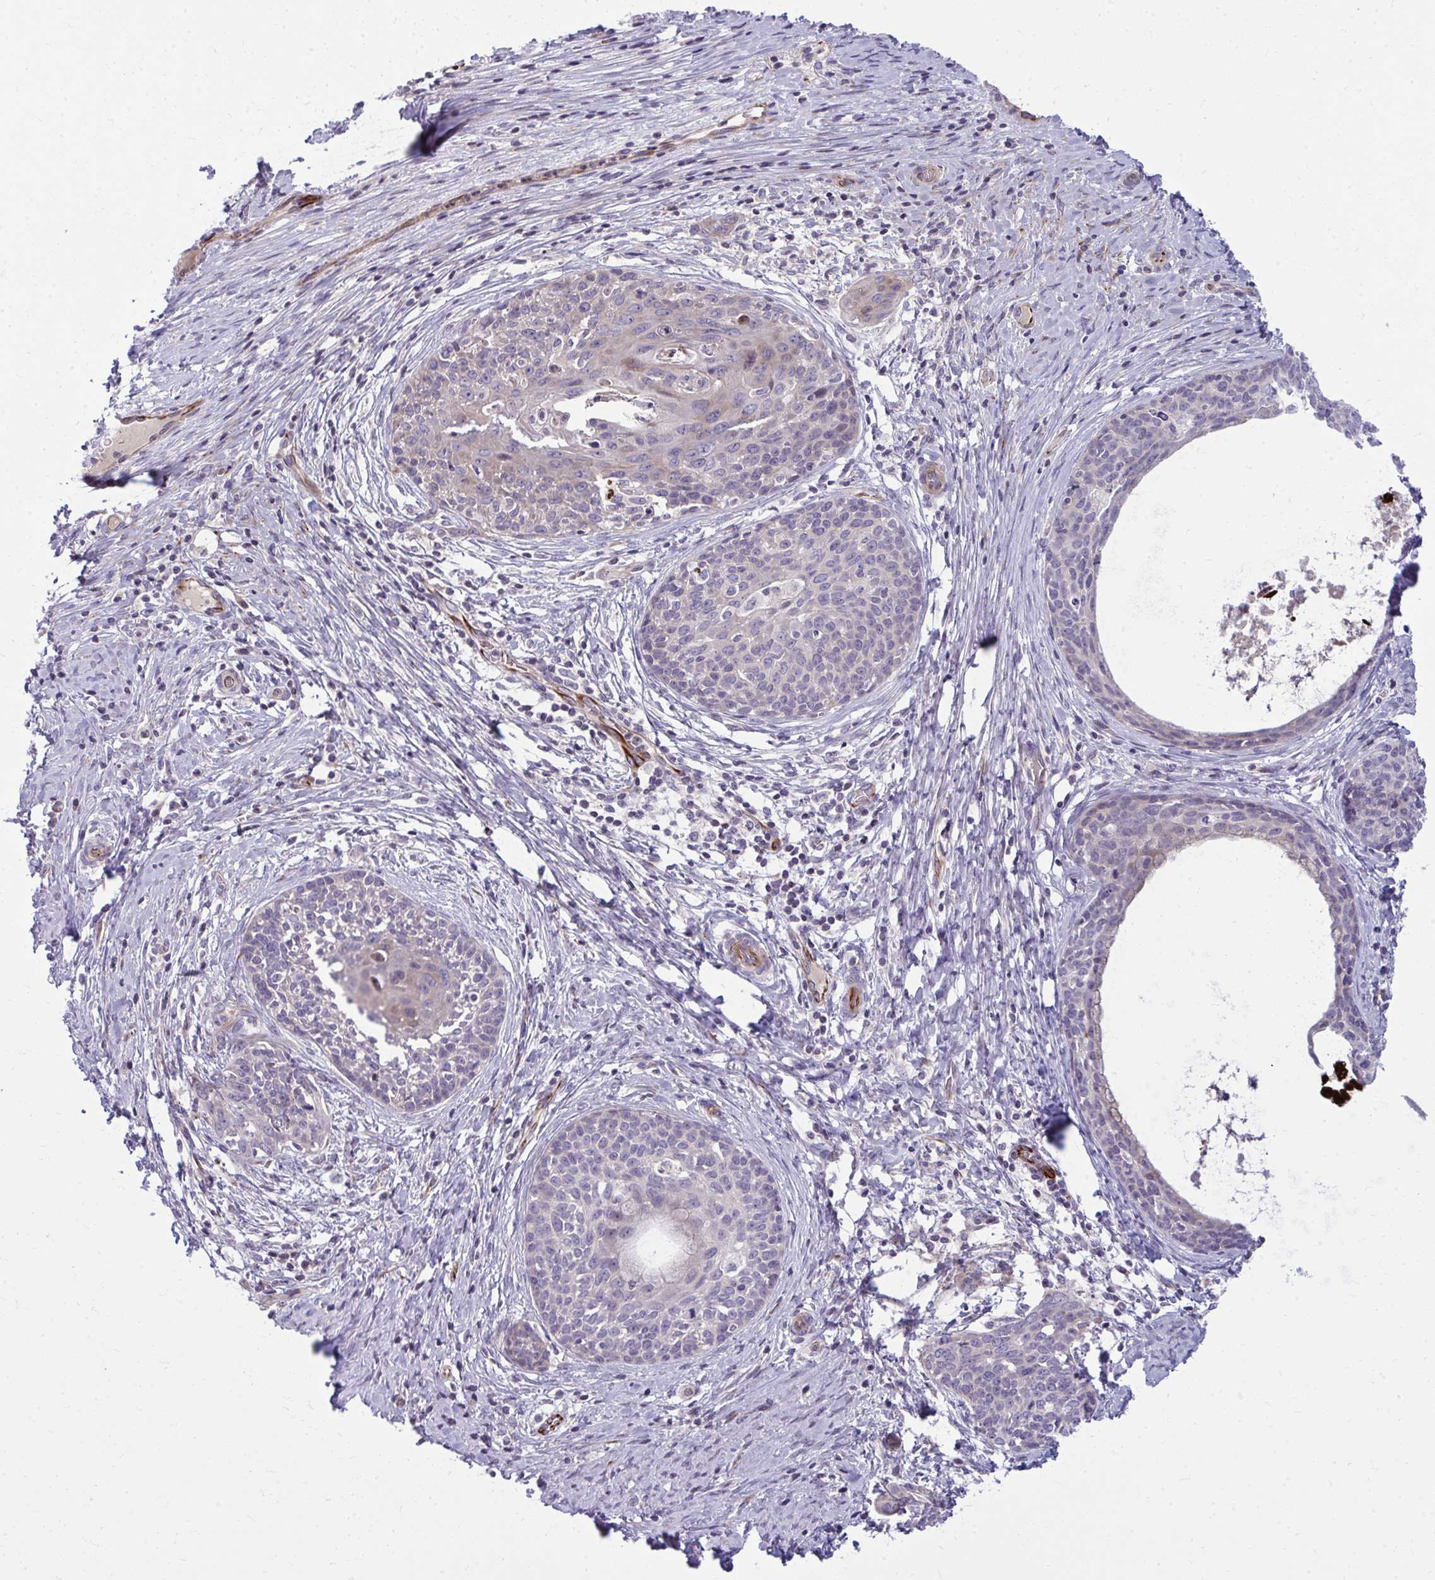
{"staining": {"intensity": "negative", "quantity": "none", "location": "none"}, "tissue": "cervical cancer", "cell_type": "Tumor cells", "image_type": "cancer", "snomed": [{"axis": "morphology", "description": "Squamous cell carcinoma, NOS"}, {"axis": "morphology", "description": "Adenocarcinoma, NOS"}, {"axis": "topography", "description": "Cervix"}], "caption": "IHC image of cervical cancer (adenocarcinoma) stained for a protein (brown), which displays no positivity in tumor cells.", "gene": "SLC14A1", "patient": {"sex": "female", "age": 52}}